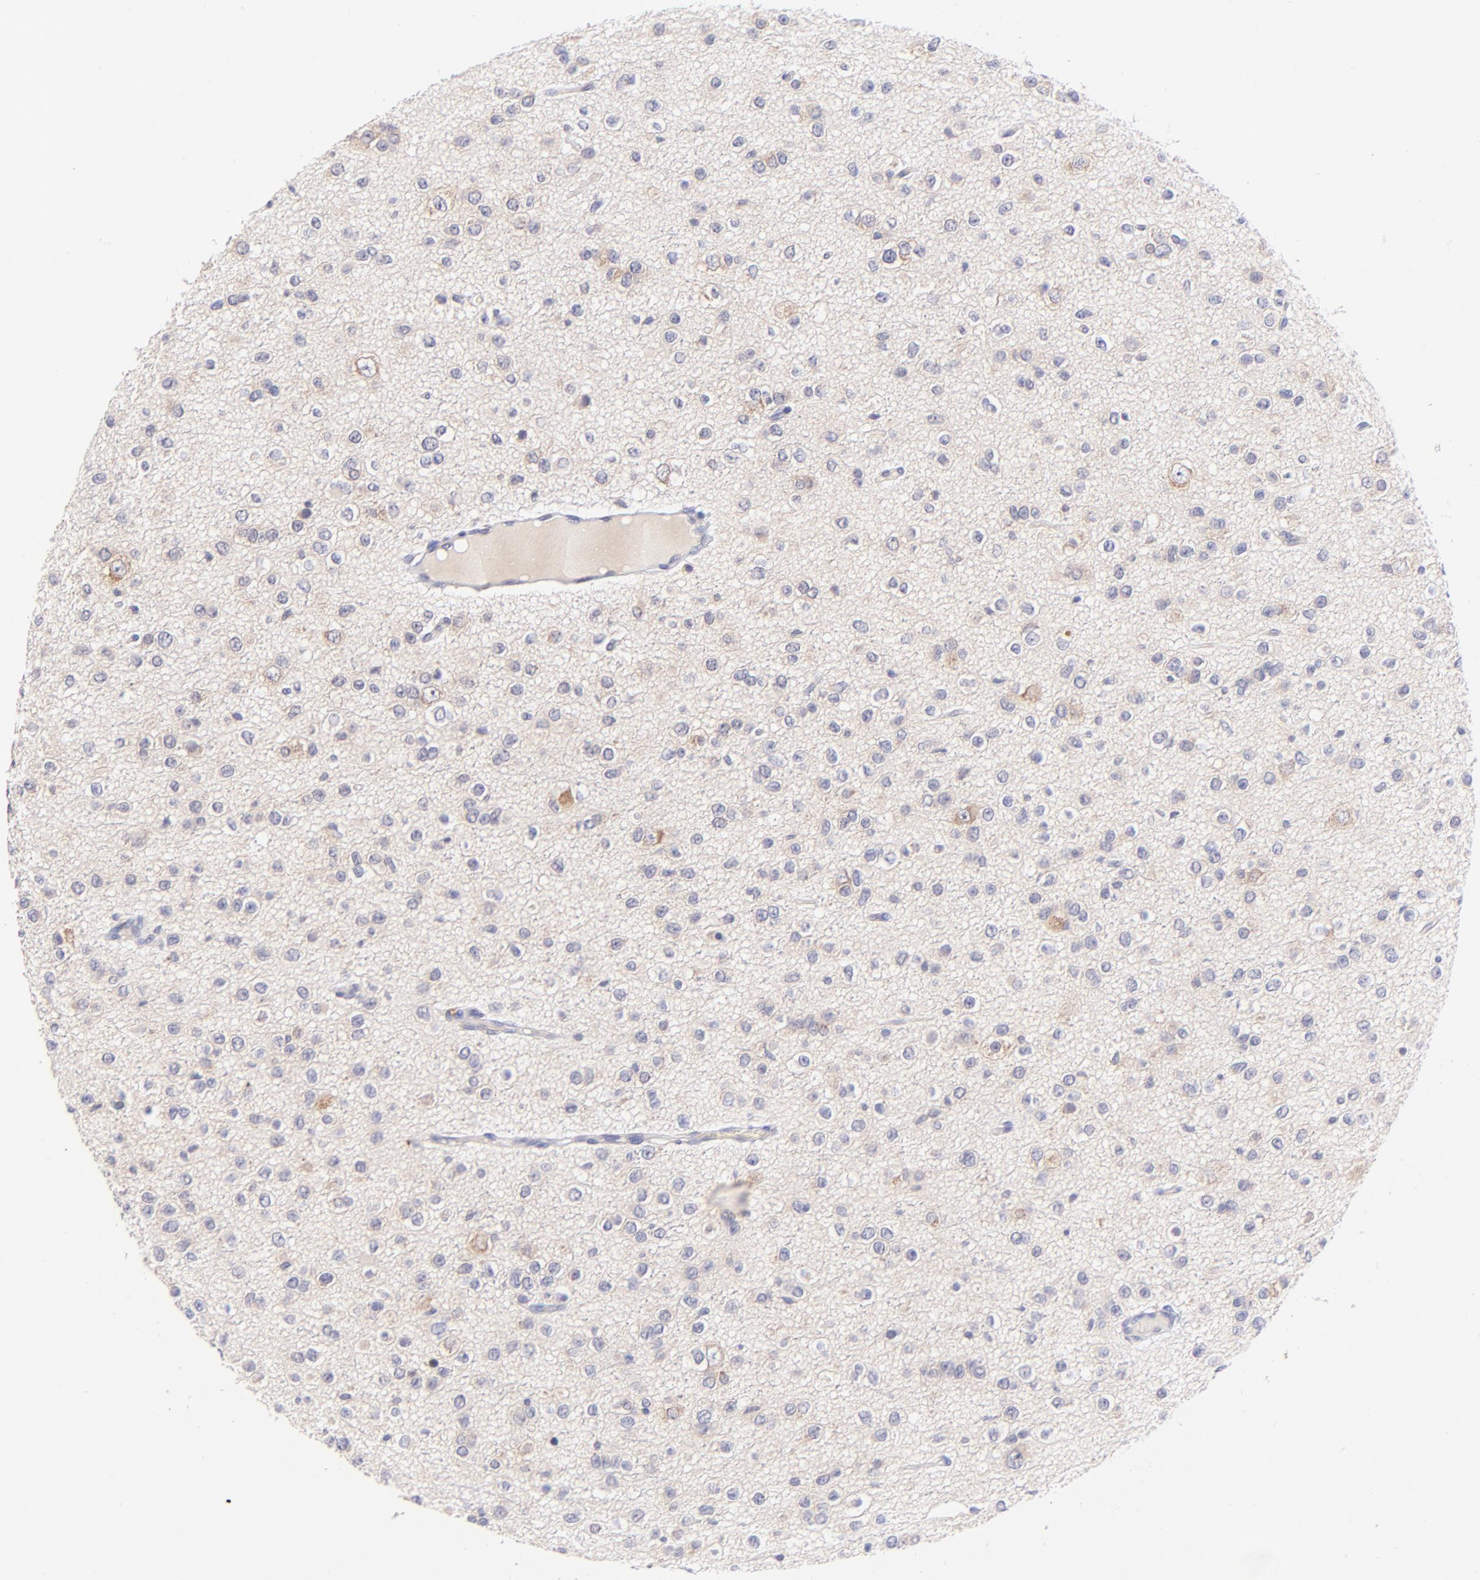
{"staining": {"intensity": "negative", "quantity": "none", "location": "none"}, "tissue": "glioma", "cell_type": "Tumor cells", "image_type": "cancer", "snomed": [{"axis": "morphology", "description": "Glioma, malignant, Low grade"}, {"axis": "topography", "description": "Brain"}], "caption": "Immunohistochemical staining of glioma exhibits no significant positivity in tumor cells.", "gene": "RPL11", "patient": {"sex": "male", "age": 42}}